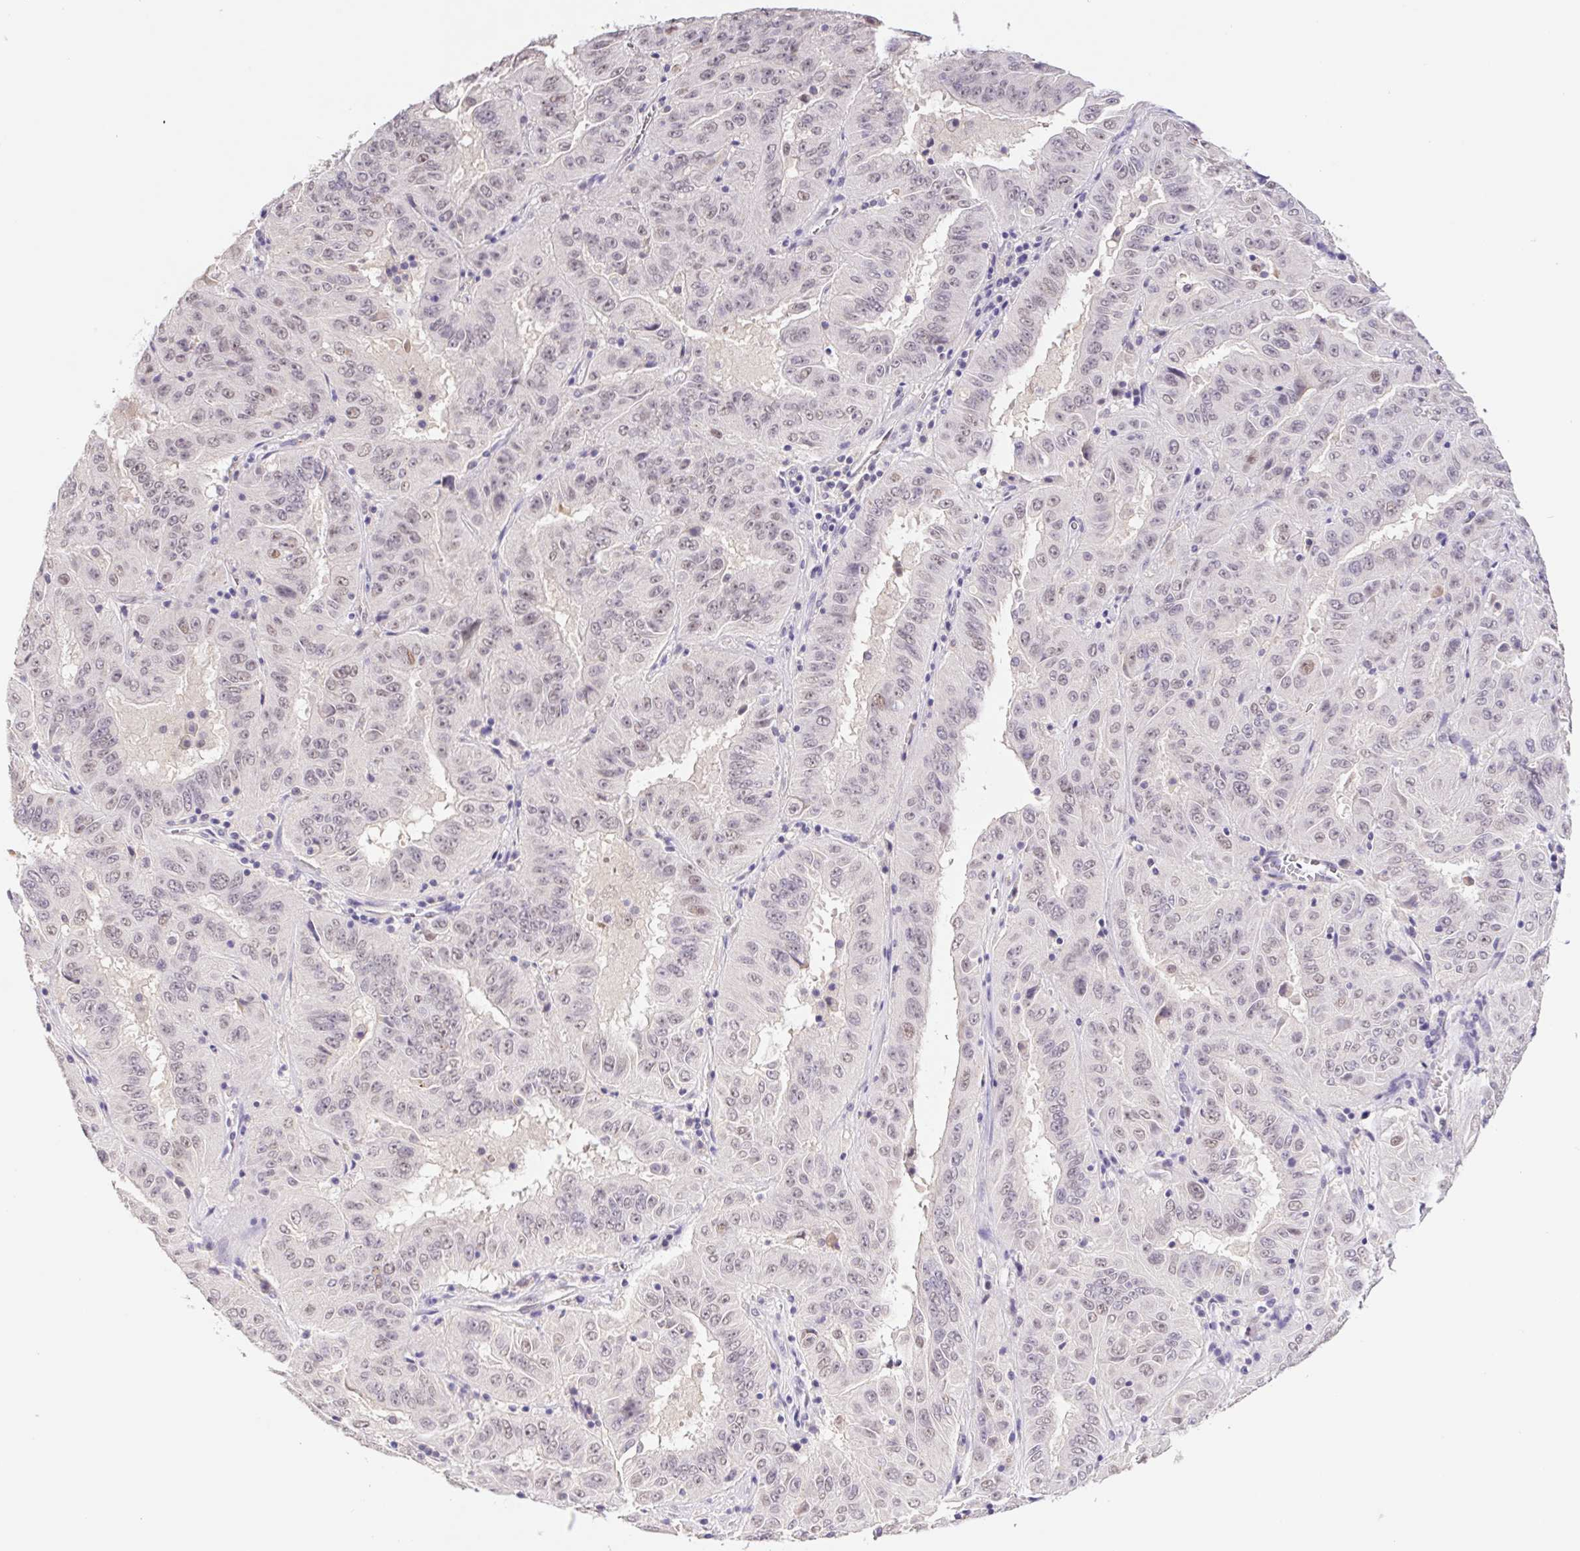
{"staining": {"intensity": "negative", "quantity": "none", "location": "none"}, "tissue": "pancreatic cancer", "cell_type": "Tumor cells", "image_type": "cancer", "snomed": [{"axis": "morphology", "description": "Adenocarcinoma, NOS"}, {"axis": "topography", "description": "Pancreas"}], "caption": "Pancreatic adenocarcinoma was stained to show a protein in brown. There is no significant positivity in tumor cells.", "gene": "L3MBTL4", "patient": {"sex": "male", "age": 63}}